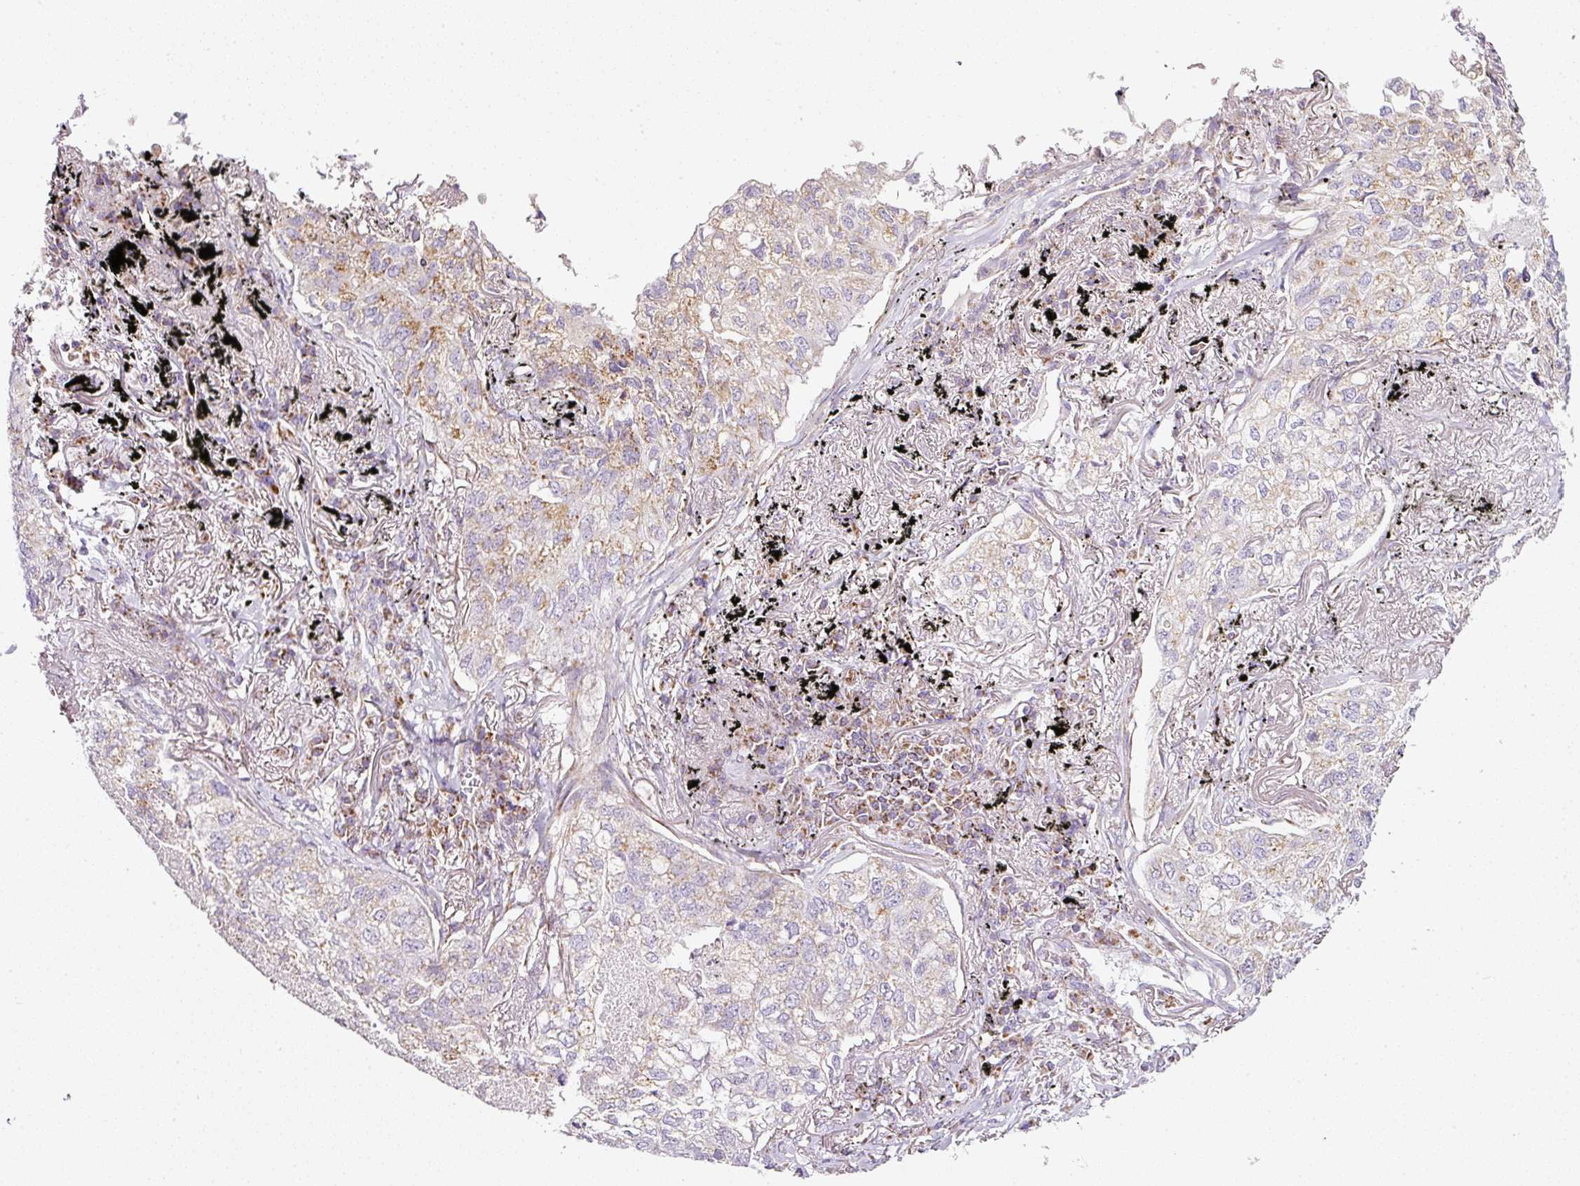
{"staining": {"intensity": "weak", "quantity": "25%-75%", "location": "cytoplasmic/membranous"}, "tissue": "lung cancer", "cell_type": "Tumor cells", "image_type": "cancer", "snomed": [{"axis": "morphology", "description": "Adenocarcinoma, NOS"}, {"axis": "topography", "description": "Lung"}], "caption": "Immunohistochemistry (IHC) micrograph of human lung cancer stained for a protein (brown), which exhibits low levels of weak cytoplasmic/membranous expression in about 25%-75% of tumor cells.", "gene": "SDHA", "patient": {"sex": "male", "age": 65}}